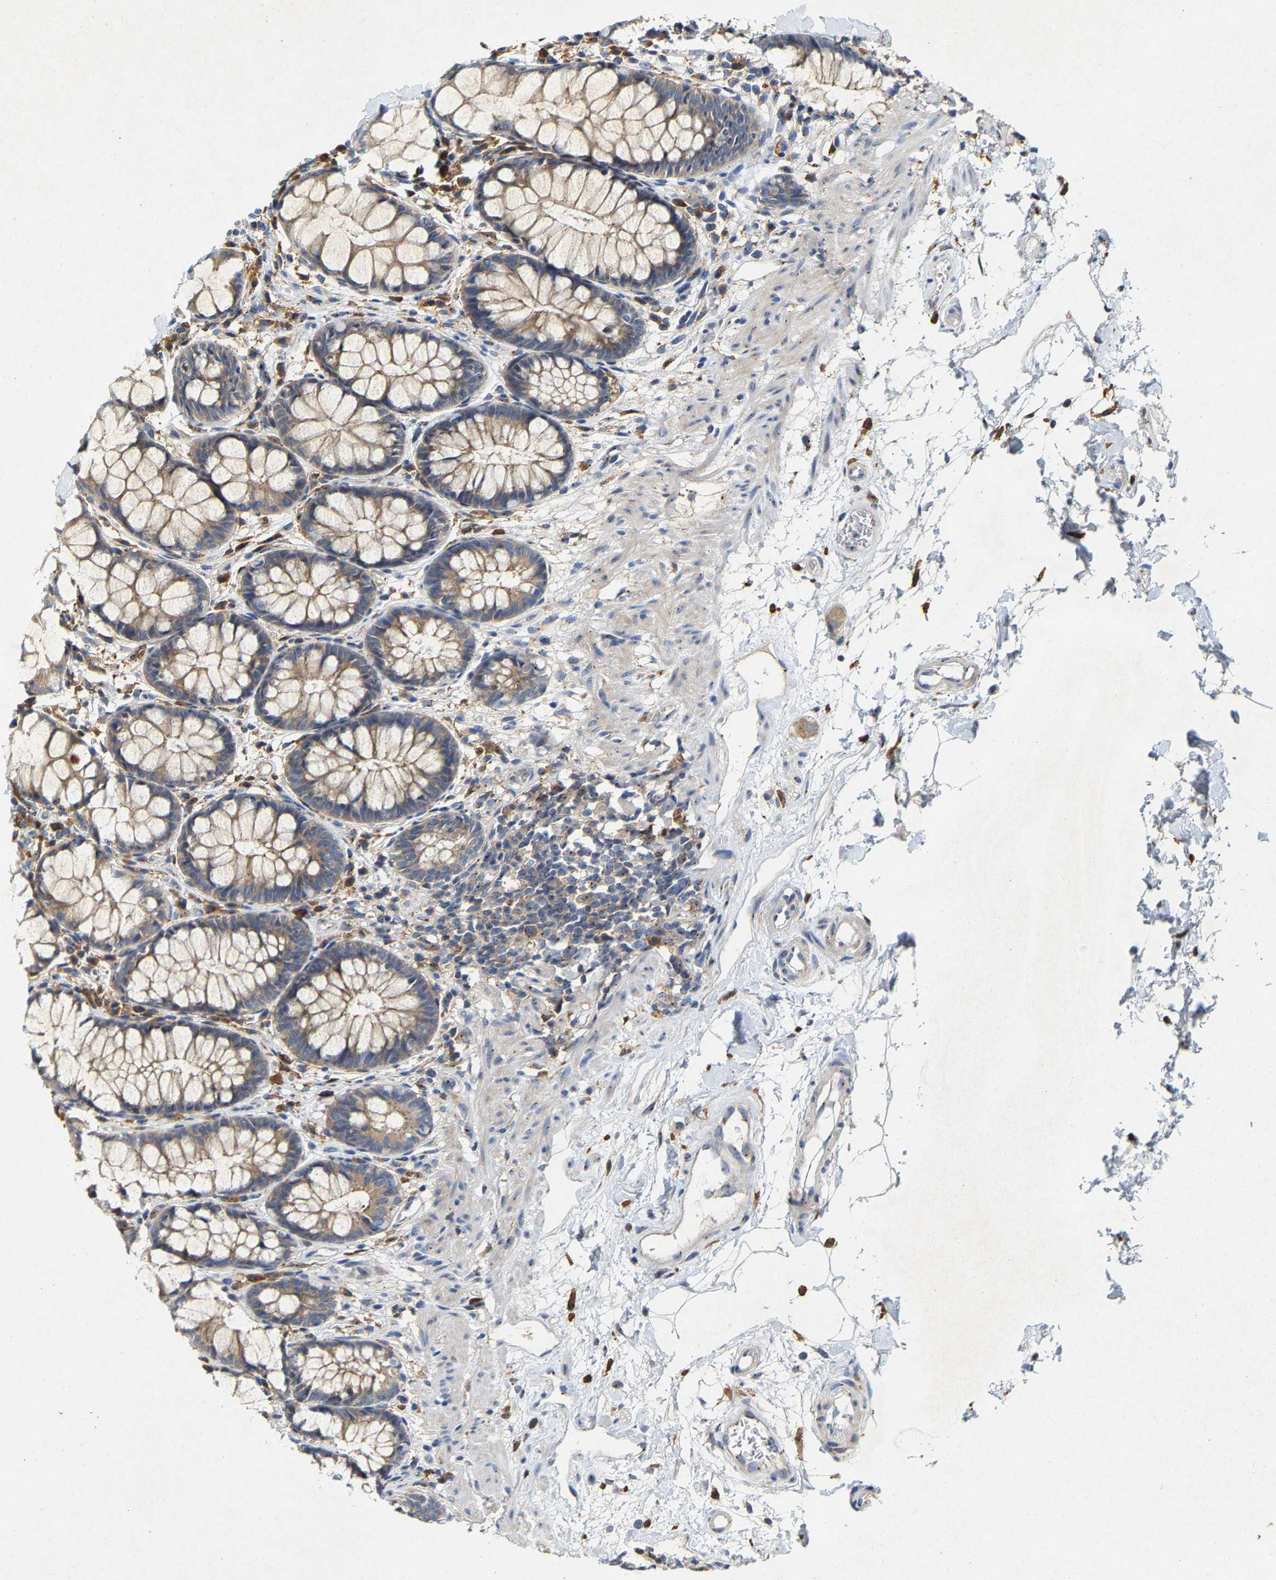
{"staining": {"intensity": "weak", "quantity": ">75%", "location": "cytoplasmic/membranous"}, "tissue": "rectum", "cell_type": "Glandular cells", "image_type": "normal", "snomed": [{"axis": "morphology", "description": "Normal tissue, NOS"}, {"axis": "topography", "description": "Rectum"}], "caption": "A brown stain shows weak cytoplasmic/membranous expression of a protein in glandular cells of normal human rectum. (IHC, brightfield microscopy, high magnification).", "gene": "PCNT", "patient": {"sex": "male", "age": 64}}